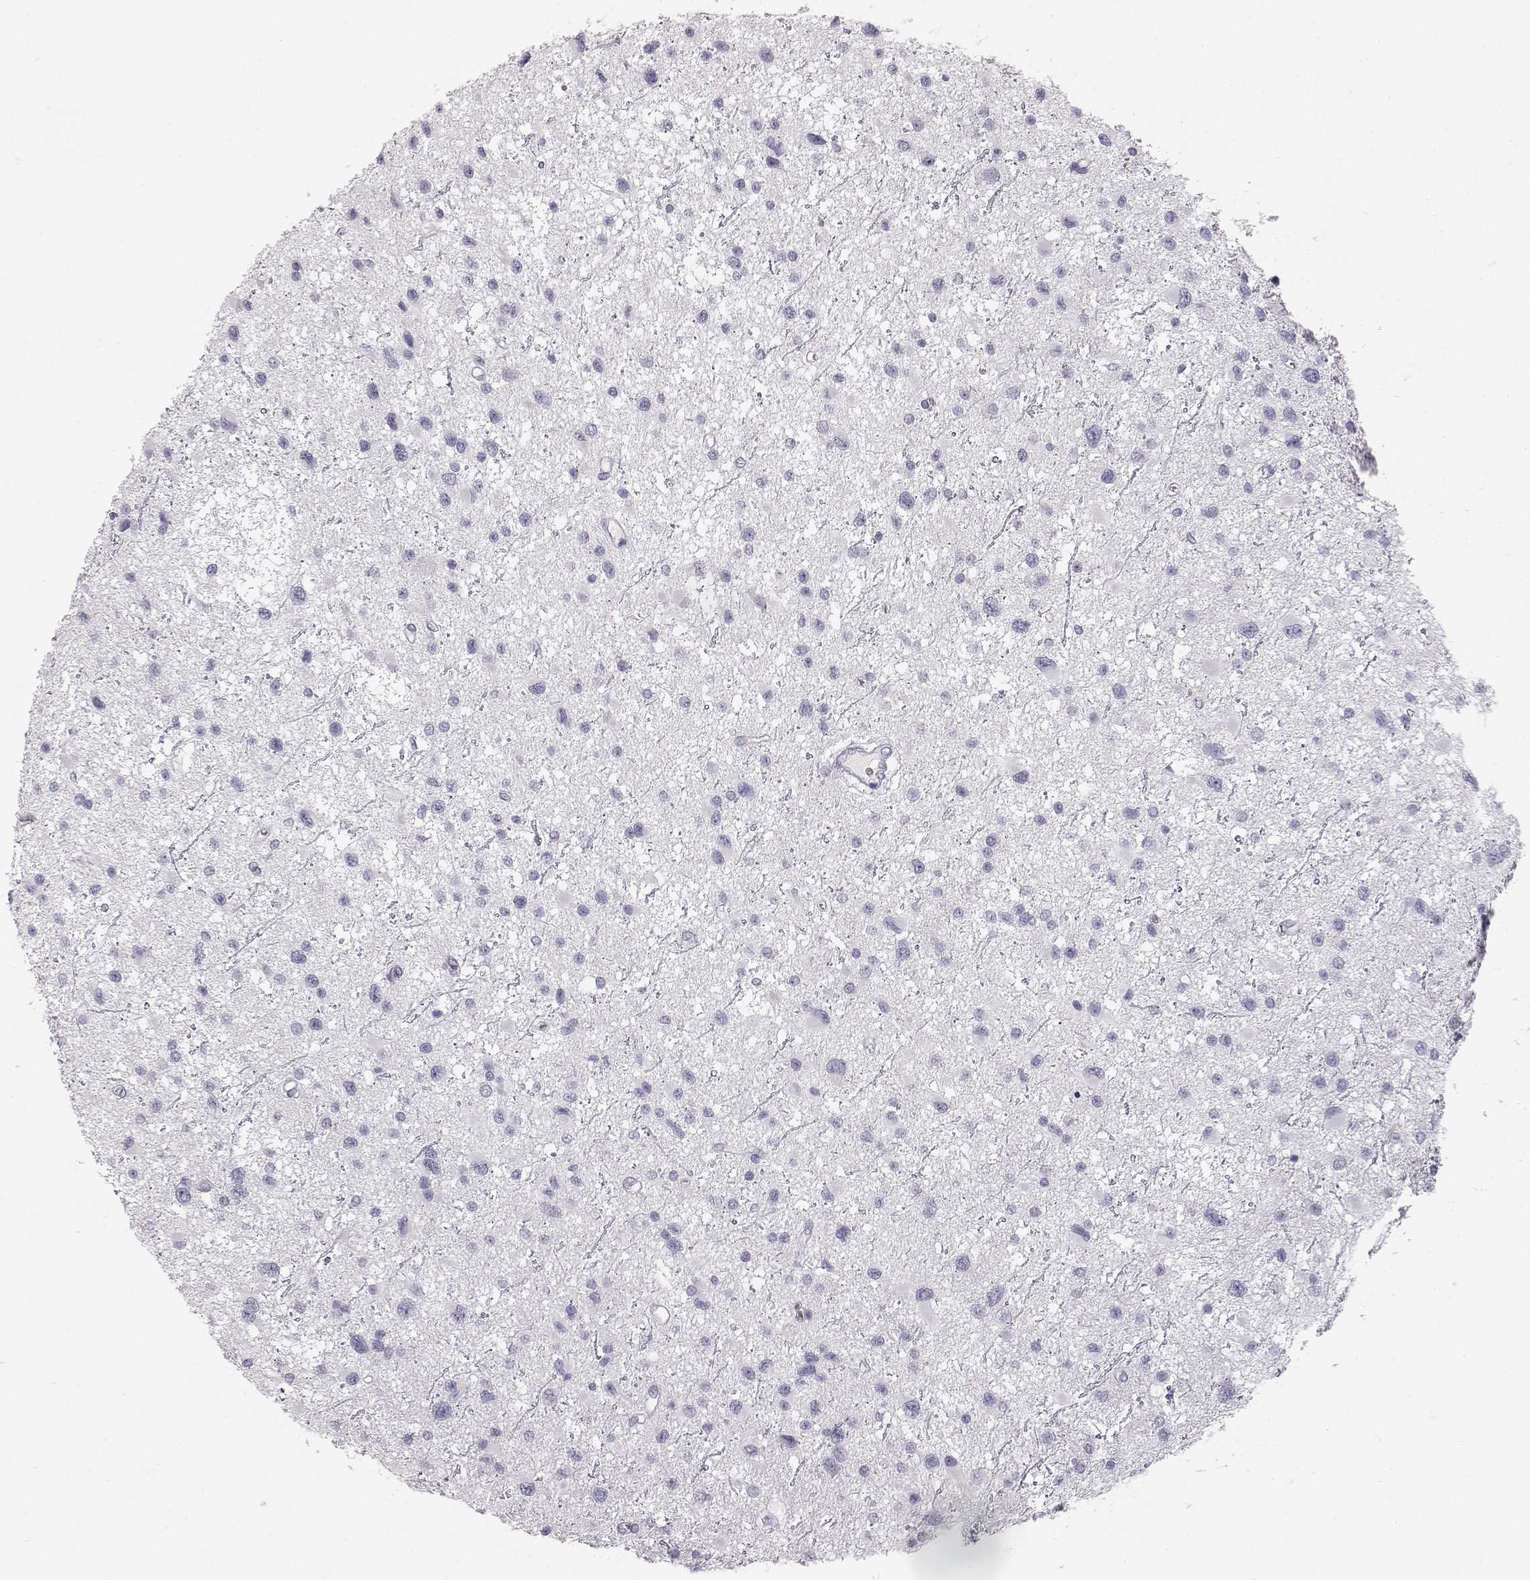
{"staining": {"intensity": "negative", "quantity": "none", "location": "none"}, "tissue": "glioma", "cell_type": "Tumor cells", "image_type": "cancer", "snomed": [{"axis": "morphology", "description": "Glioma, malignant, Low grade"}, {"axis": "topography", "description": "Brain"}], "caption": "Immunohistochemical staining of human glioma shows no significant staining in tumor cells.", "gene": "KRTAP16-1", "patient": {"sex": "female", "age": 32}}